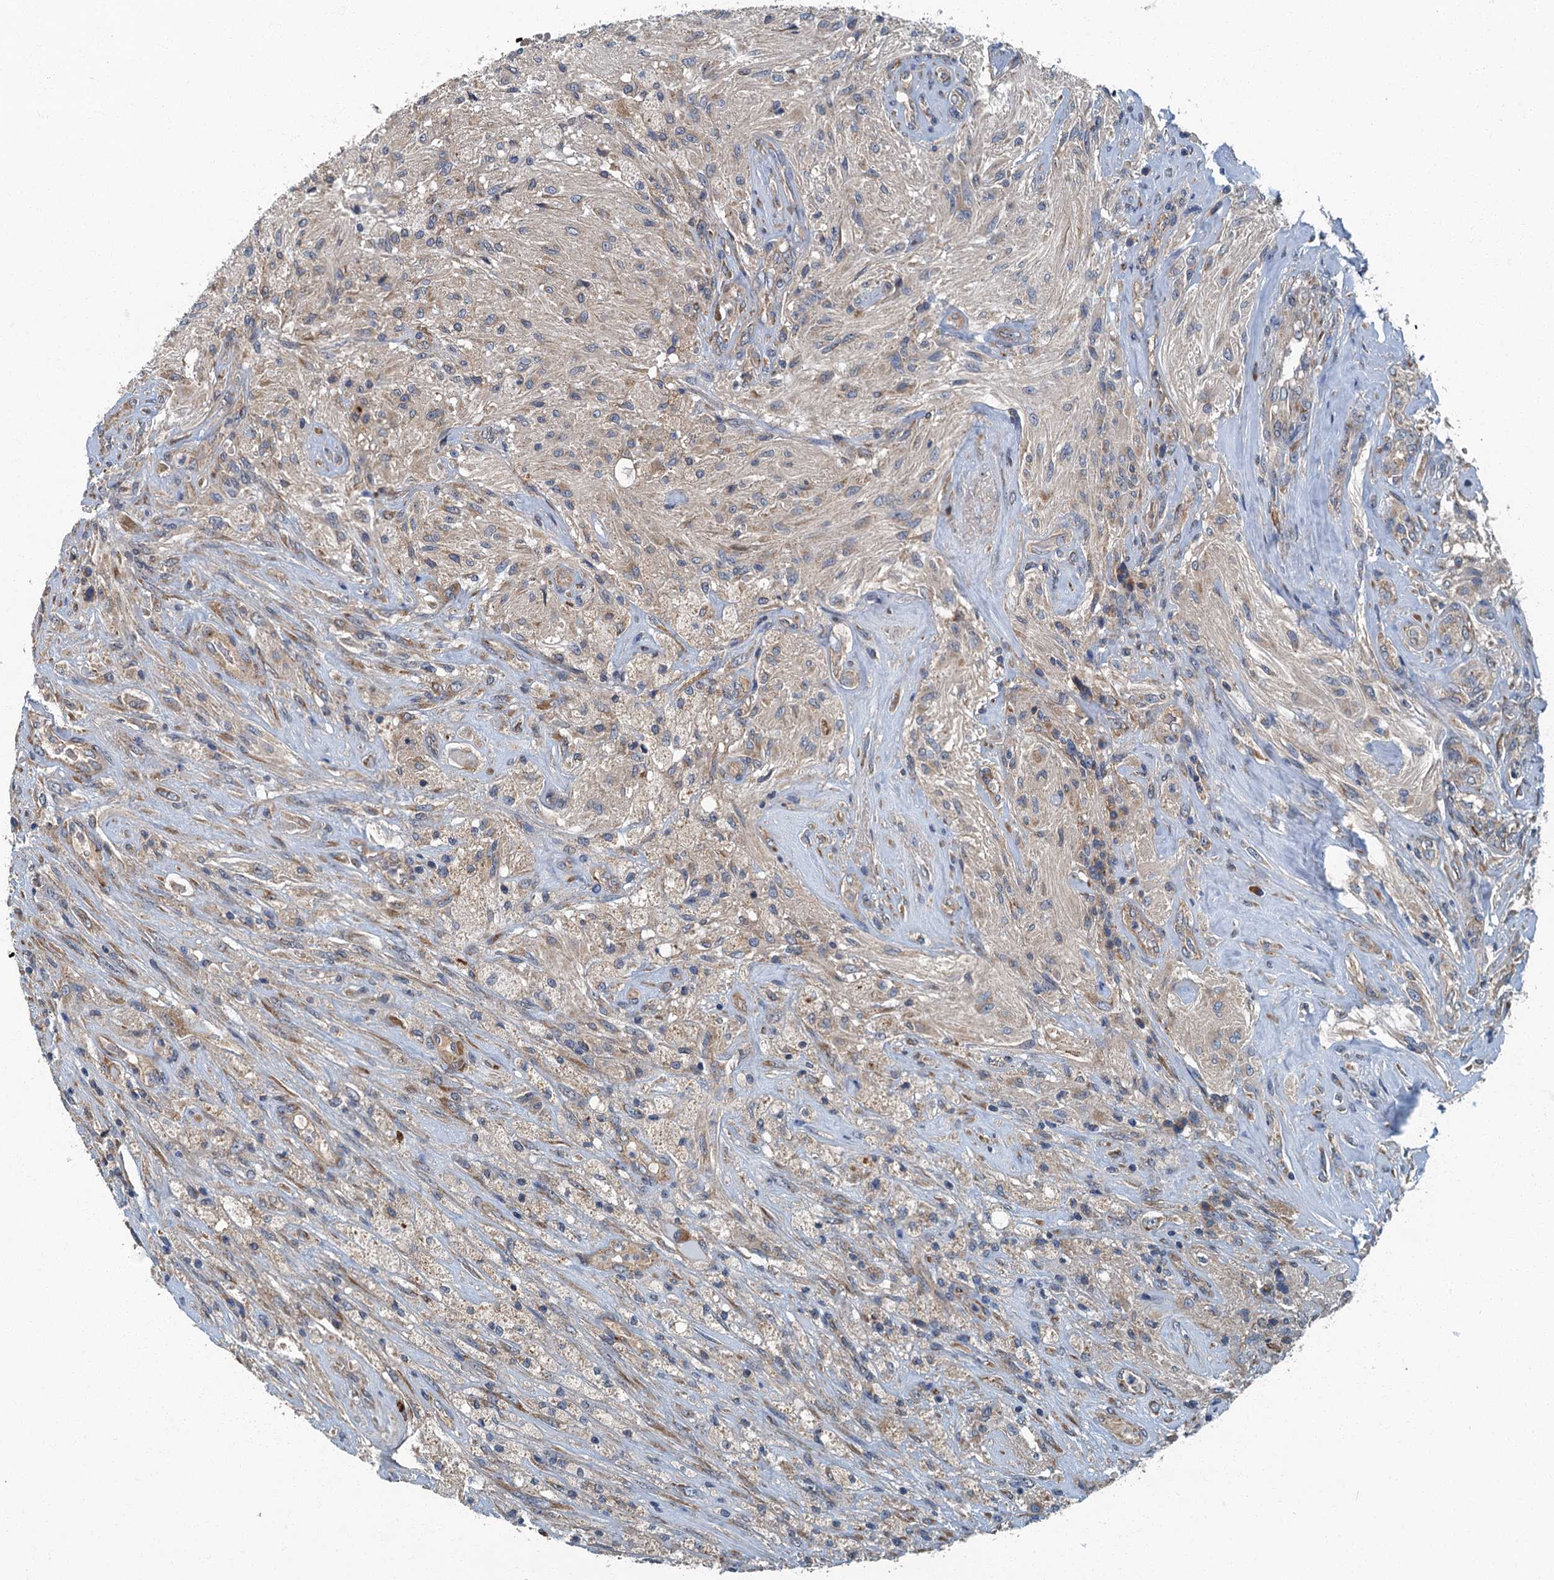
{"staining": {"intensity": "negative", "quantity": "none", "location": "none"}, "tissue": "glioma", "cell_type": "Tumor cells", "image_type": "cancer", "snomed": [{"axis": "morphology", "description": "Glioma, malignant, High grade"}, {"axis": "topography", "description": "Brain"}], "caption": "The image shows no staining of tumor cells in malignant glioma (high-grade).", "gene": "DDX49", "patient": {"sex": "male", "age": 56}}